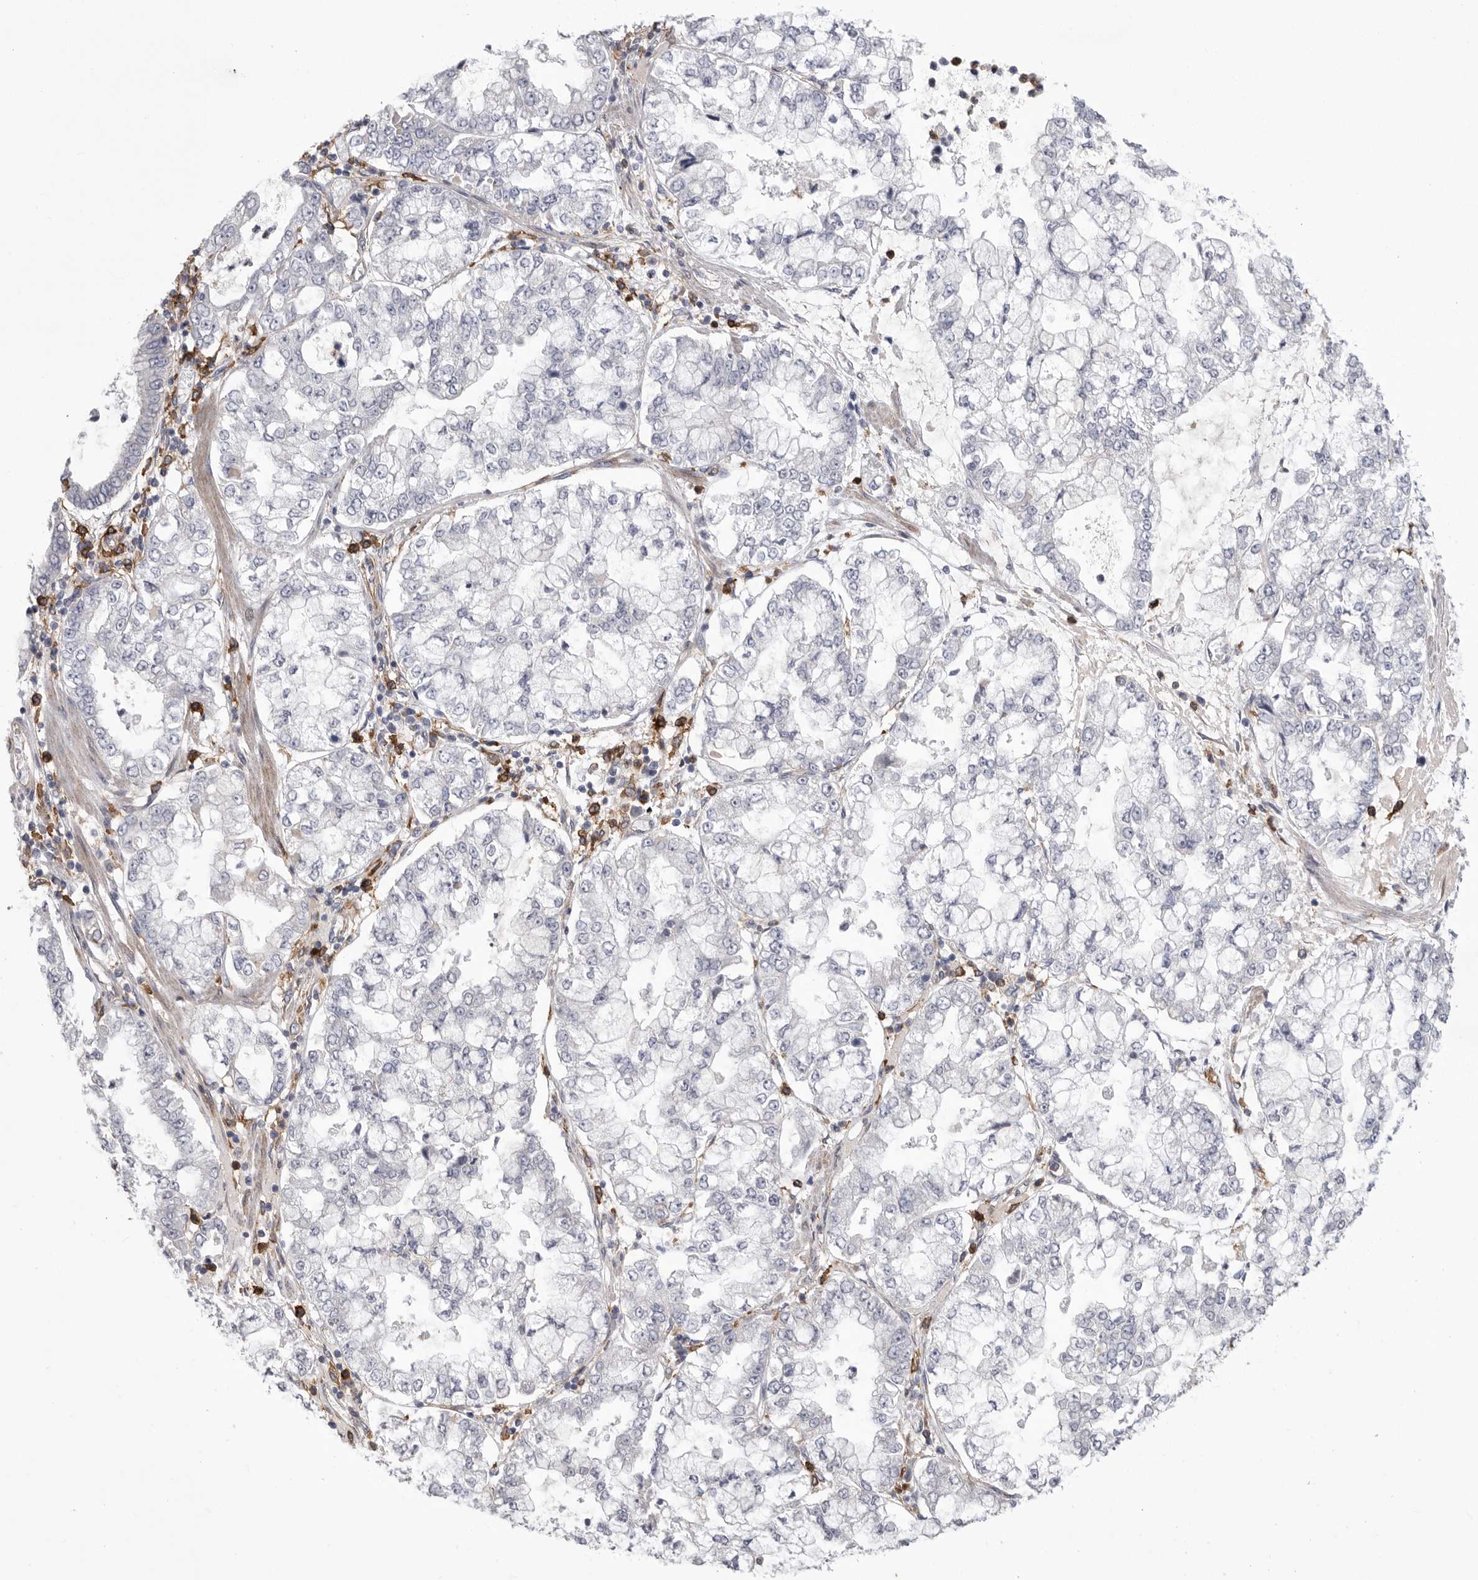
{"staining": {"intensity": "negative", "quantity": "none", "location": "none"}, "tissue": "stomach cancer", "cell_type": "Tumor cells", "image_type": "cancer", "snomed": [{"axis": "morphology", "description": "Adenocarcinoma, NOS"}, {"axis": "topography", "description": "Stomach"}], "caption": "Immunohistochemistry of stomach cancer demonstrates no positivity in tumor cells. The staining is performed using DAB (3,3'-diaminobenzidine) brown chromogen with nuclei counter-stained in using hematoxylin.", "gene": "SIGLEC10", "patient": {"sex": "male", "age": 76}}